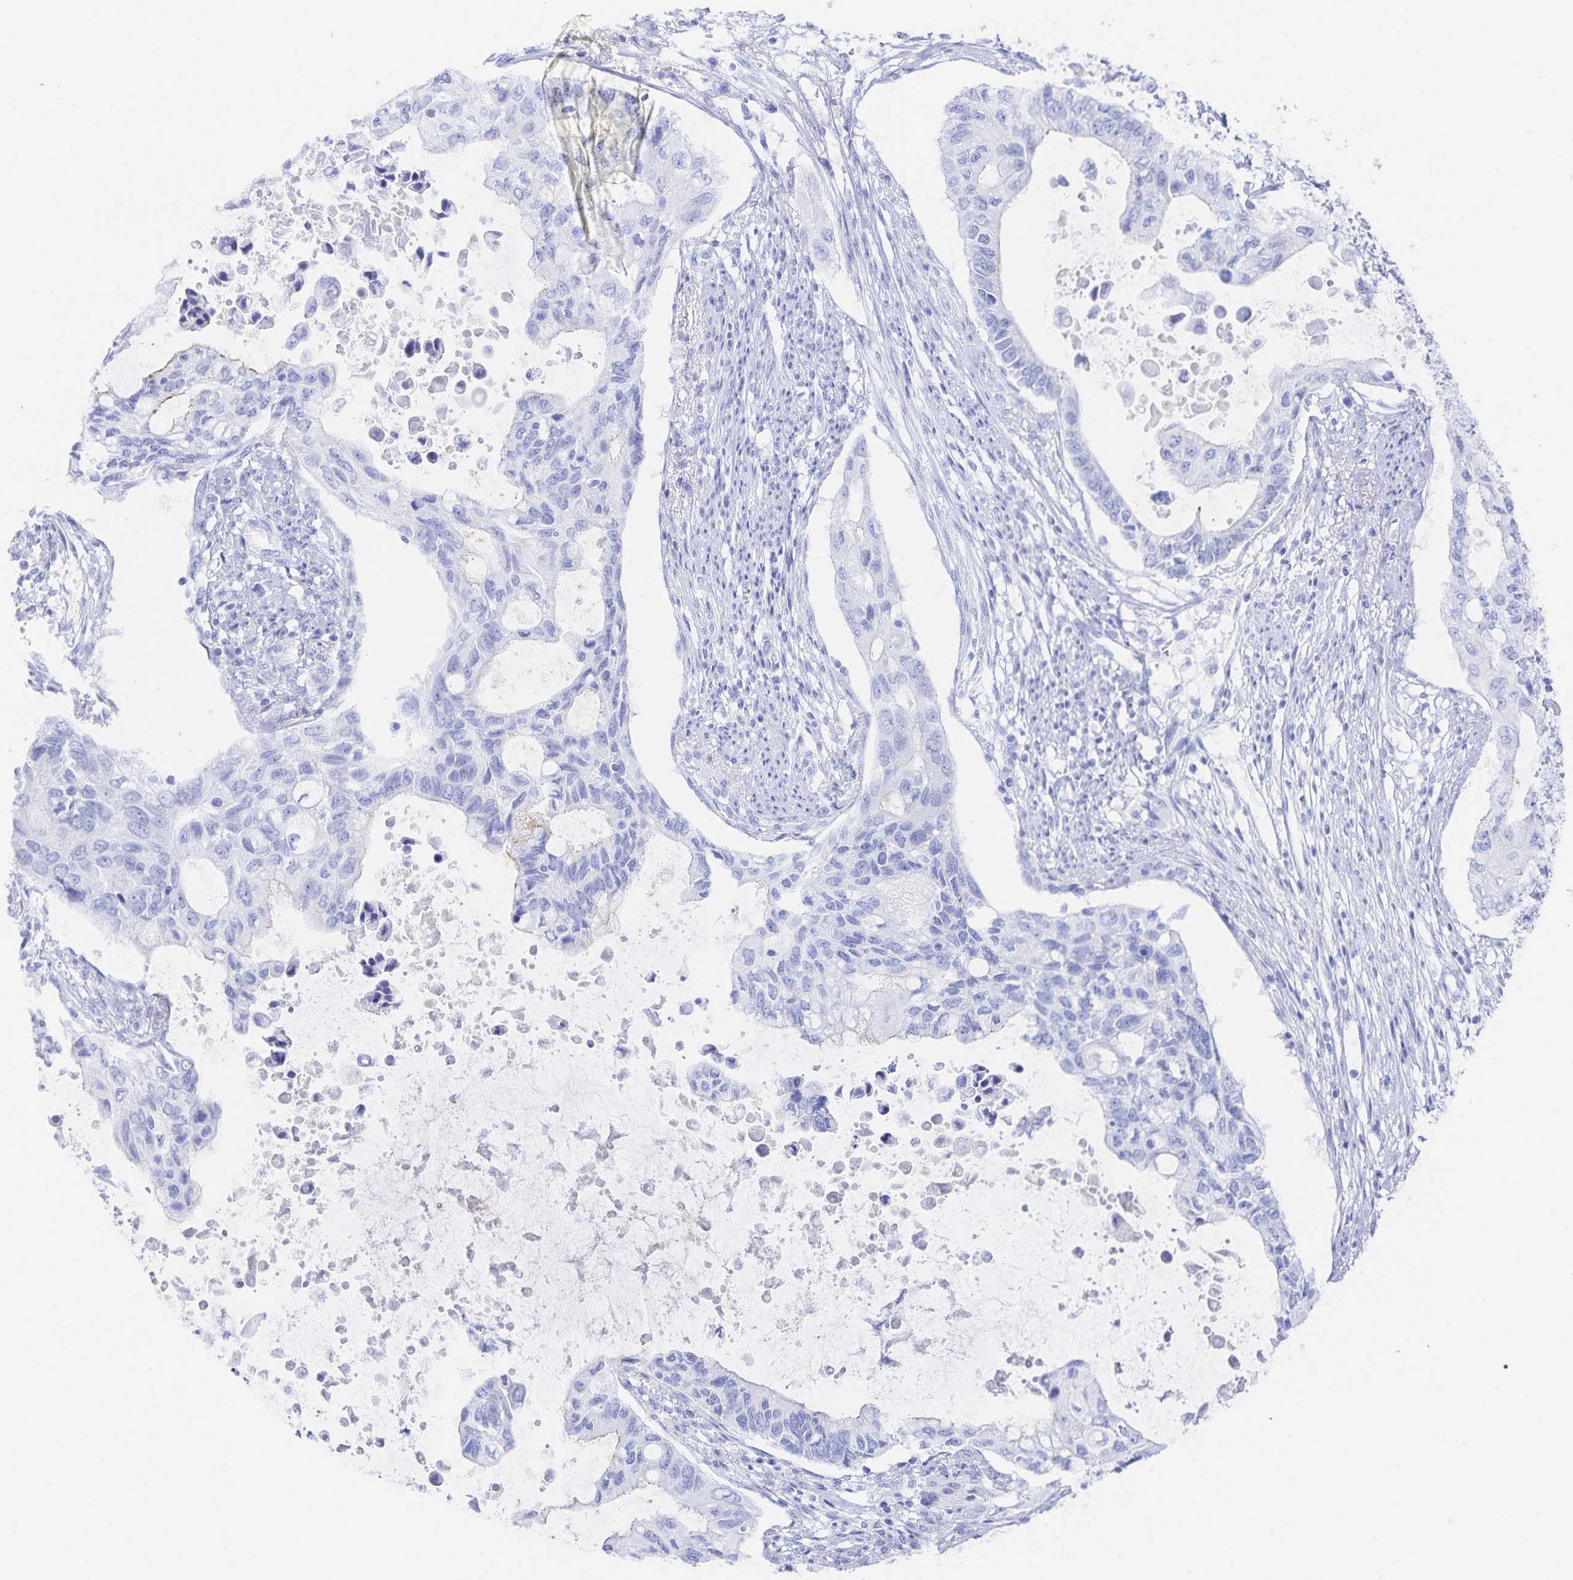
{"staining": {"intensity": "negative", "quantity": "none", "location": "none"}, "tissue": "pancreatic cancer", "cell_type": "Tumor cells", "image_type": "cancer", "snomed": [{"axis": "morphology", "description": "Adenocarcinoma, NOS"}, {"axis": "topography", "description": "Pancreas"}], "caption": "Adenocarcinoma (pancreatic) was stained to show a protein in brown. There is no significant staining in tumor cells.", "gene": "SNTN", "patient": {"sex": "female", "age": 63}}